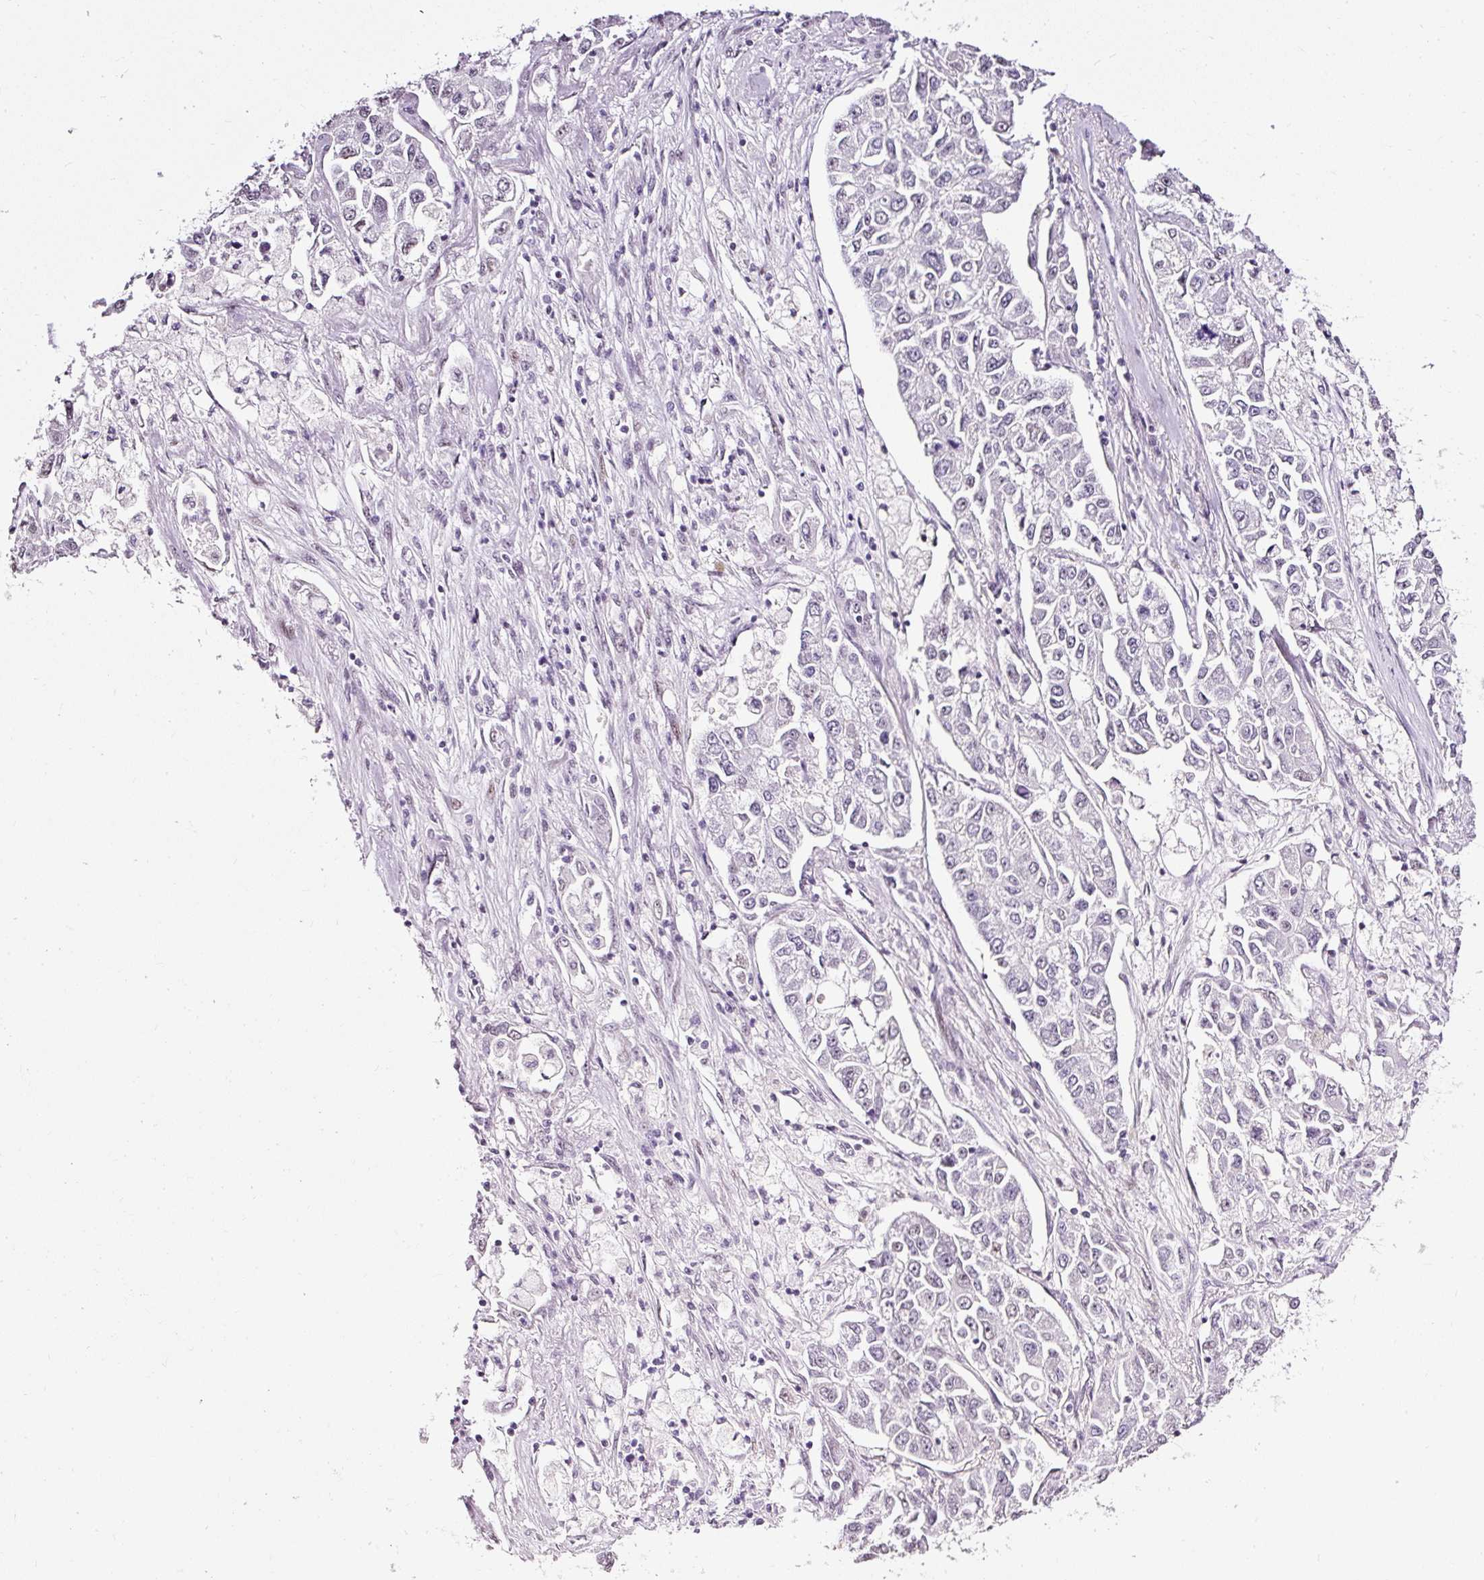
{"staining": {"intensity": "negative", "quantity": "none", "location": "none"}, "tissue": "lung cancer", "cell_type": "Tumor cells", "image_type": "cancer", "snomed": [{"axis": "morphology", "description": "Adenocarcinoma, NOS"}, {"axis": "topography", "description": "Lung"}], "caption": "Immunohistochemistry micrograph of neoplastic tissue: human lung adenocarcinoma stained with DAB exhibits no significant protein positivity in tumor cells.", "gene": "PDE6B", "patient": {"sex": "male", "age": 49}}